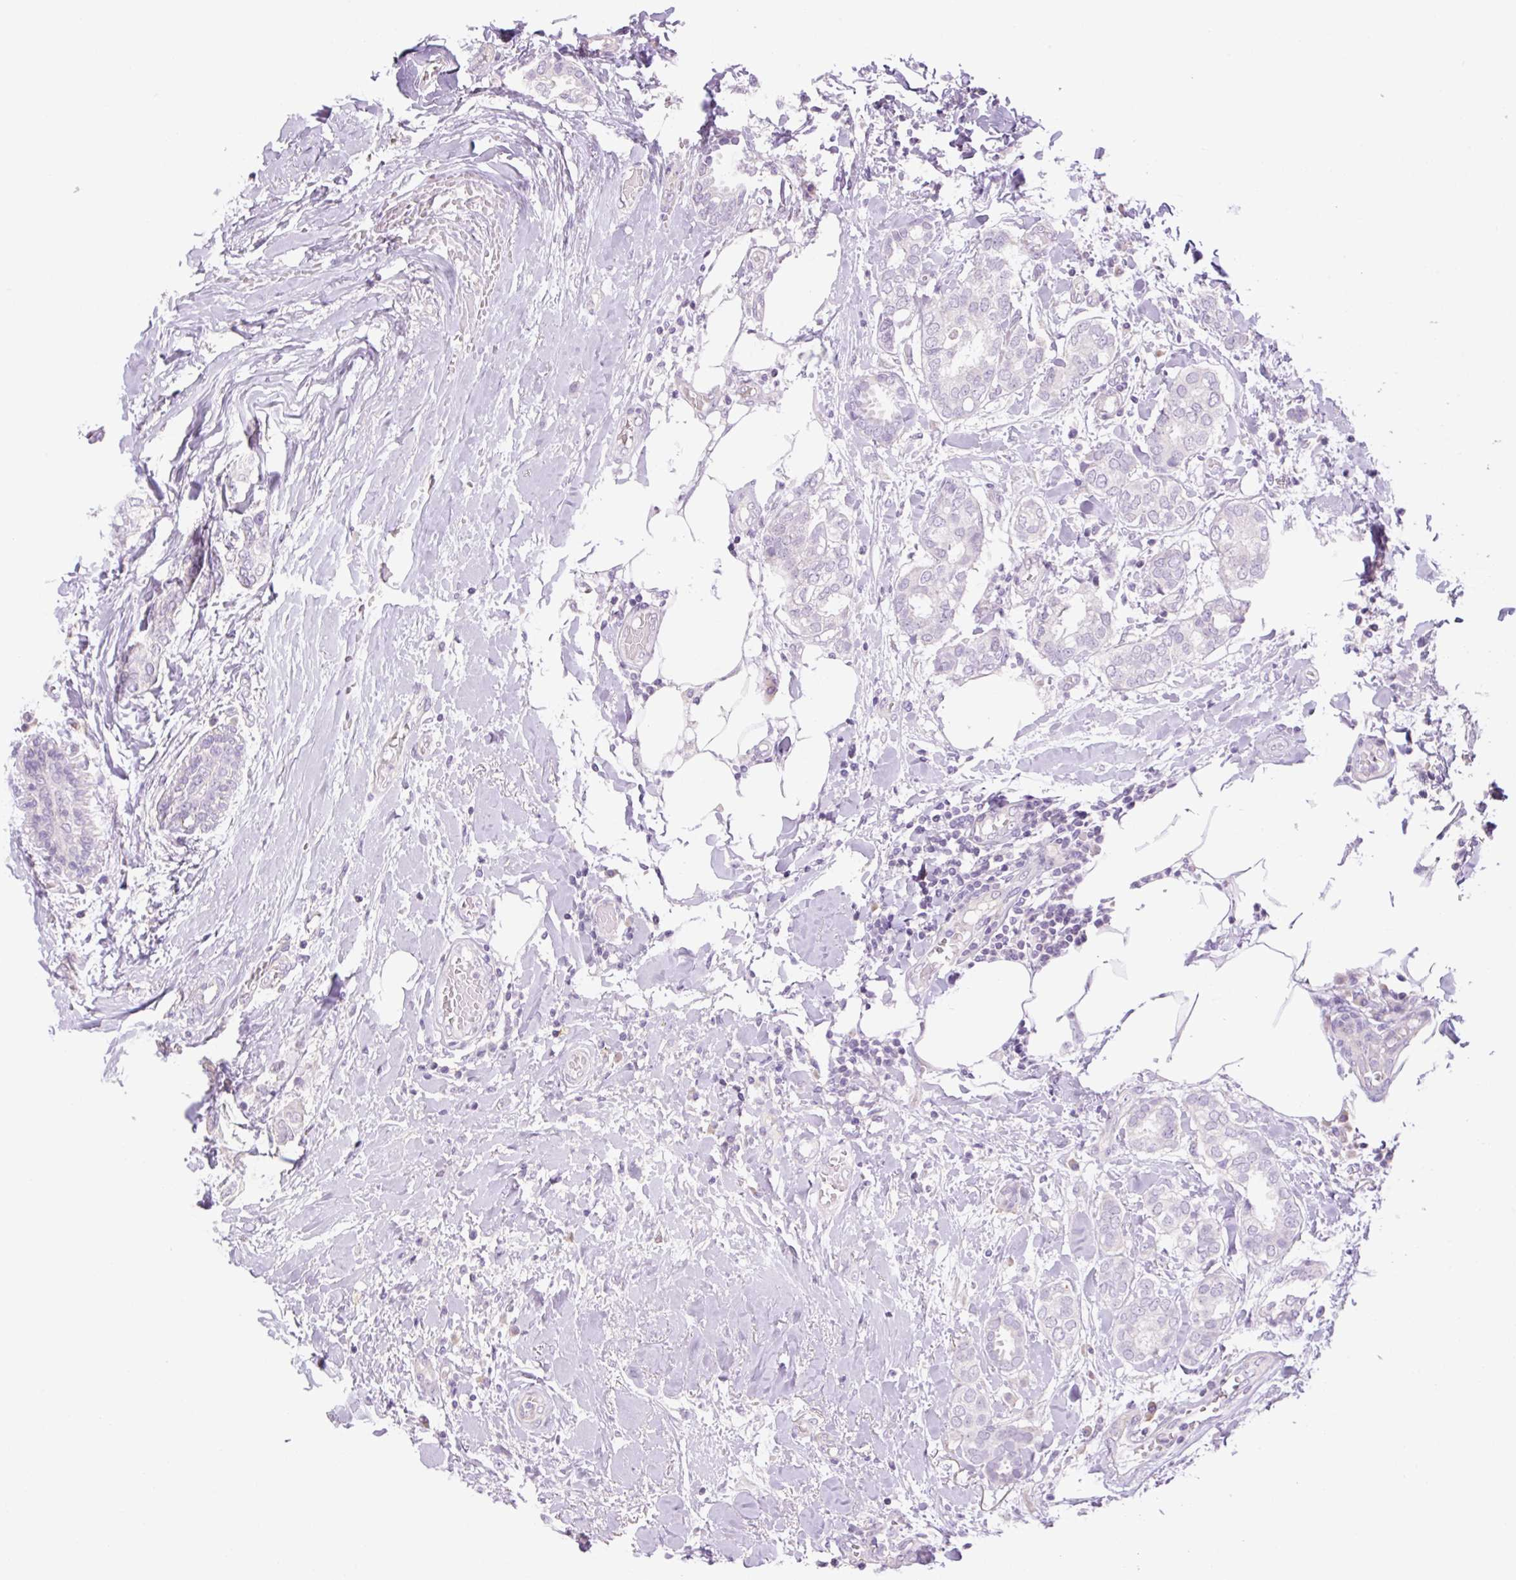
{"staining": {"intensity": "negative", "quantity": "none", "location": "none"}, "tissue": "breast cancer", "cell_type": "Tumor cells", "image_type": "cancer", "snomed": [{"axis": "morphology", "description": "Duct carcinoma"}, {"axis": "topography", "description": "Breast"}], "caption": "Breast cancer was stained to show a protein in brown. There is no significant positivity in tumor cells.", "gene": "GRID2", "patient": {"sex": "female", "age": 73}}